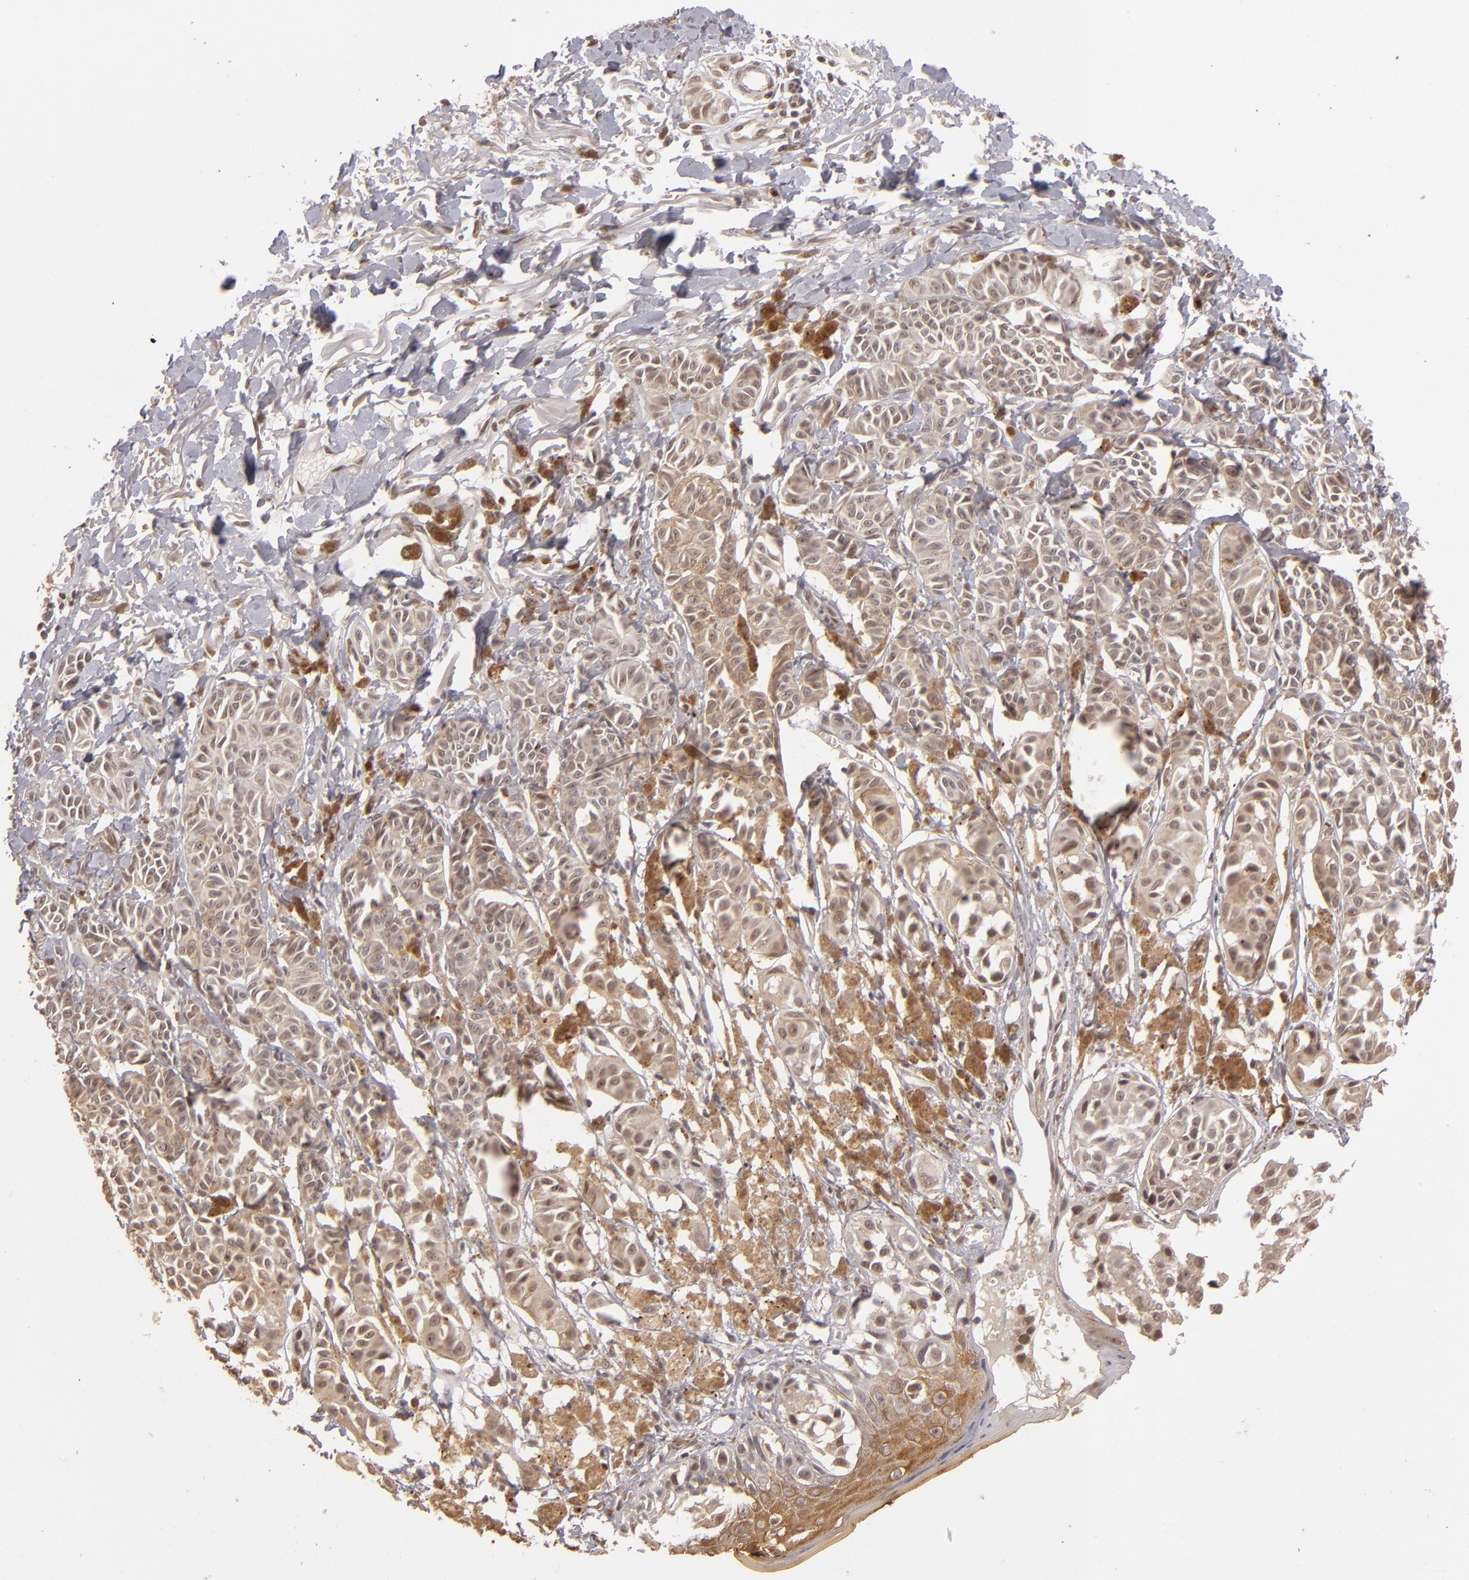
{"staining": {"intensity": "negative", "quantity": "none", "location": "none"}, "tissue": "melanoma", "cell_type": "Tumor cells", "image_type": "cancer", "snomed": [{"axis": "morphology", "description": "Malignant melanoma, NOS"}, {"axis": "topography", "description": "Skin"}], "caption": "Immunohistochemical staining of human malignant melanoma displays no significant staining in tumor cells. The staining was performed using DAB (3,3'-diaminobenzidine) to visualize the protein expression in brown, while the nuclei were stained in blue with hematoxylin (Magnification: 20x).", "gene": "DFFA", "patient": {"sex": "male", "age": 76}}